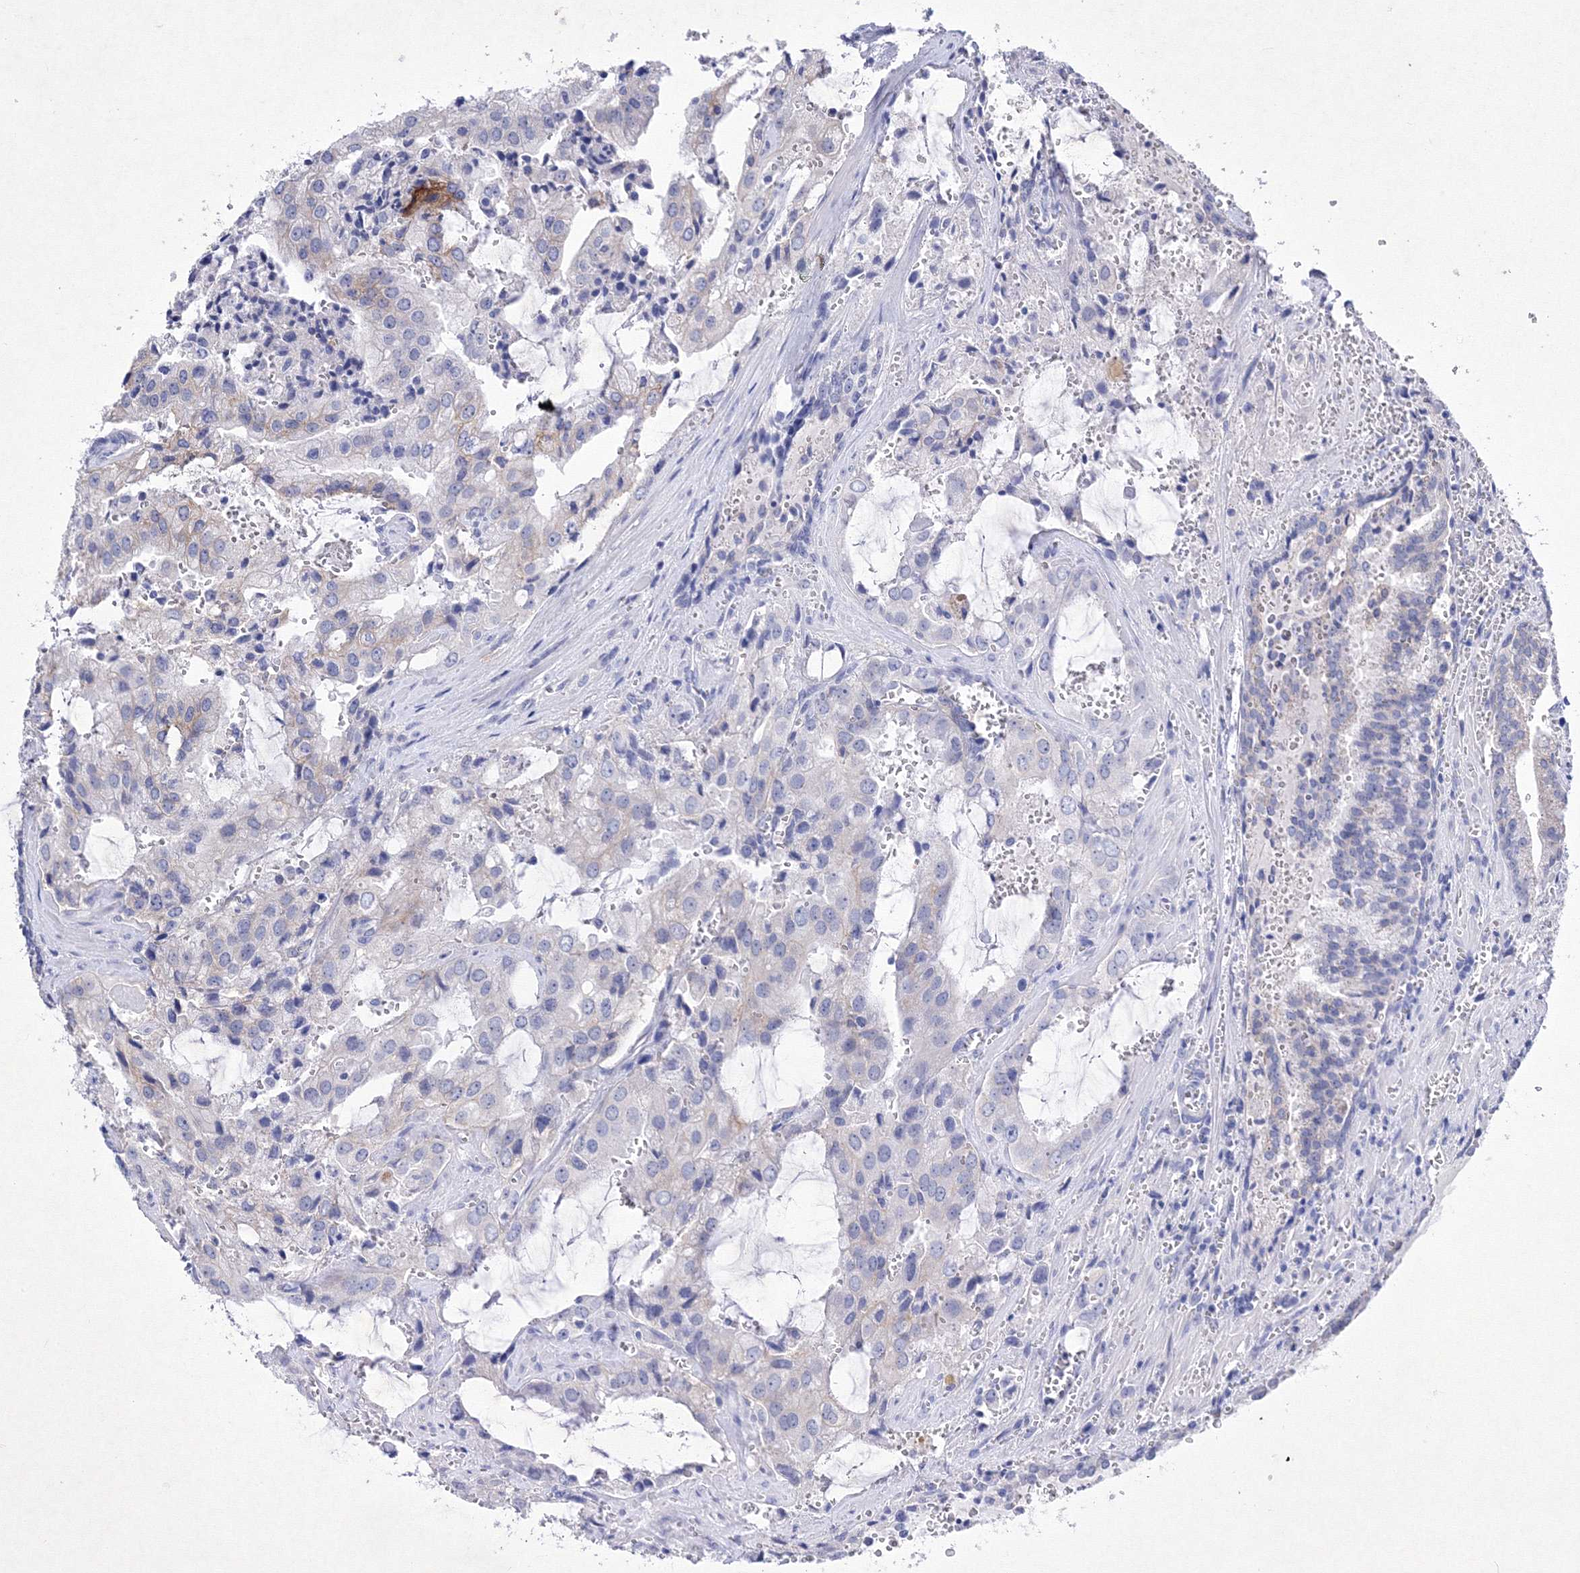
{"staining": {"intensity": "weak", "quantity": "<25%", "location": "cytoplasmic/membranous"}, "tissue": "prostate cancer", "cell_type": "Tumor cells", "image_type": "cancer", "snomed": [{"axis": "morphology", "description": "Adenocarcinoma, High grade"}, {"axis": "topography", "description": "Prostate"}], "caption": "Tumor cells are negative for protein expression in human adenocarcinoma (high-grade) (prostate).", "gene": "GPN1", "patient": {"sex": "male", "age": 68}}